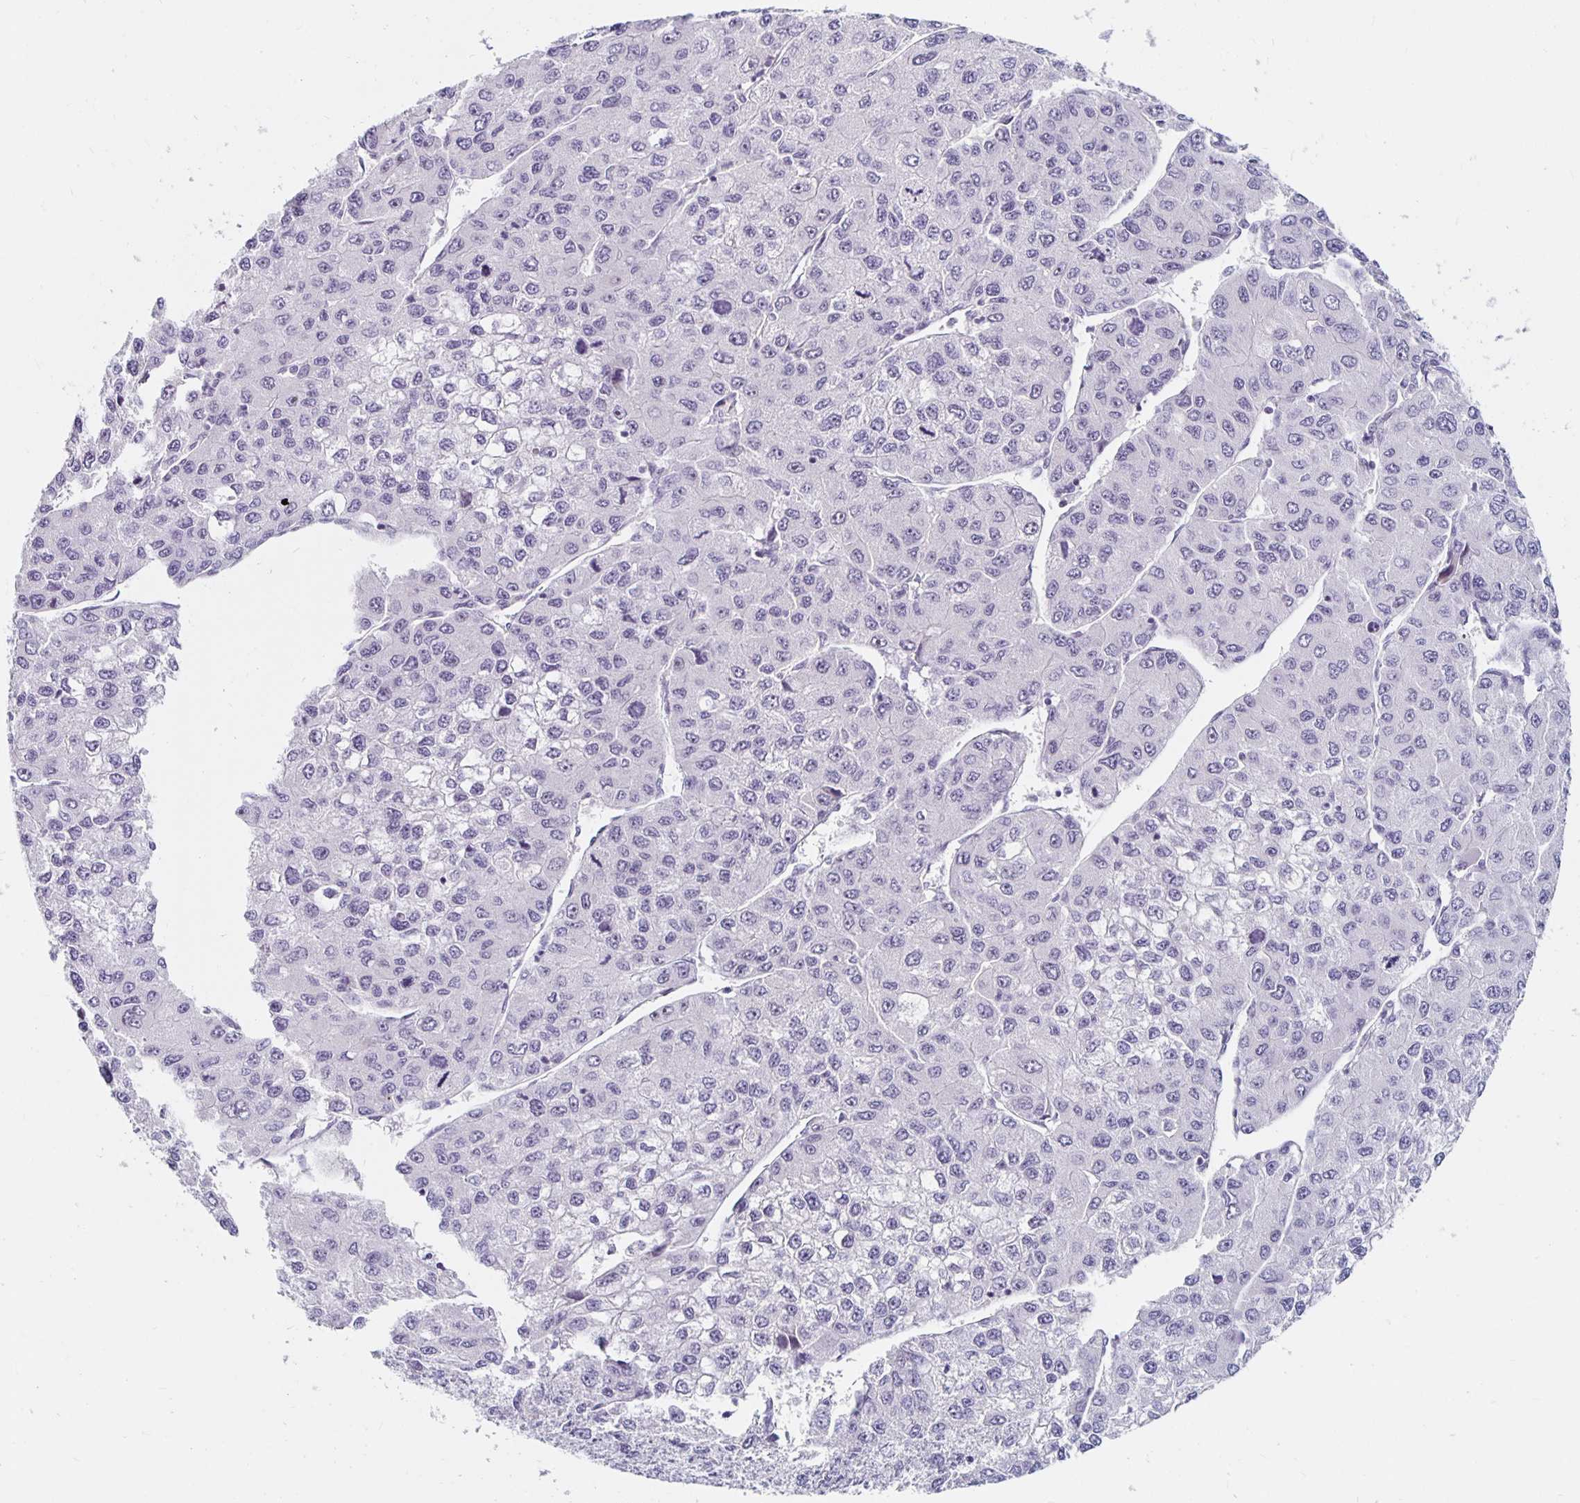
{"staining": {"intensity": "negative", "quantity": "none", "location": "none"}, "tissue": "liver cancer", "cell_type": "Tumor cells", "image_type": "cancer", "snomed": [{"axis": "morphology", "description": "Carcinoma, Hepatocellular, NOS"}, {"axis": "topography", "description": "Liver"}], "caption": "Protein analysis of liver cancer (hepatocellular carcinoma) exhibits no significant positivity in tumor cells.", "gene": "NUP85", "patient": {"sex": "female", "age": 66}}